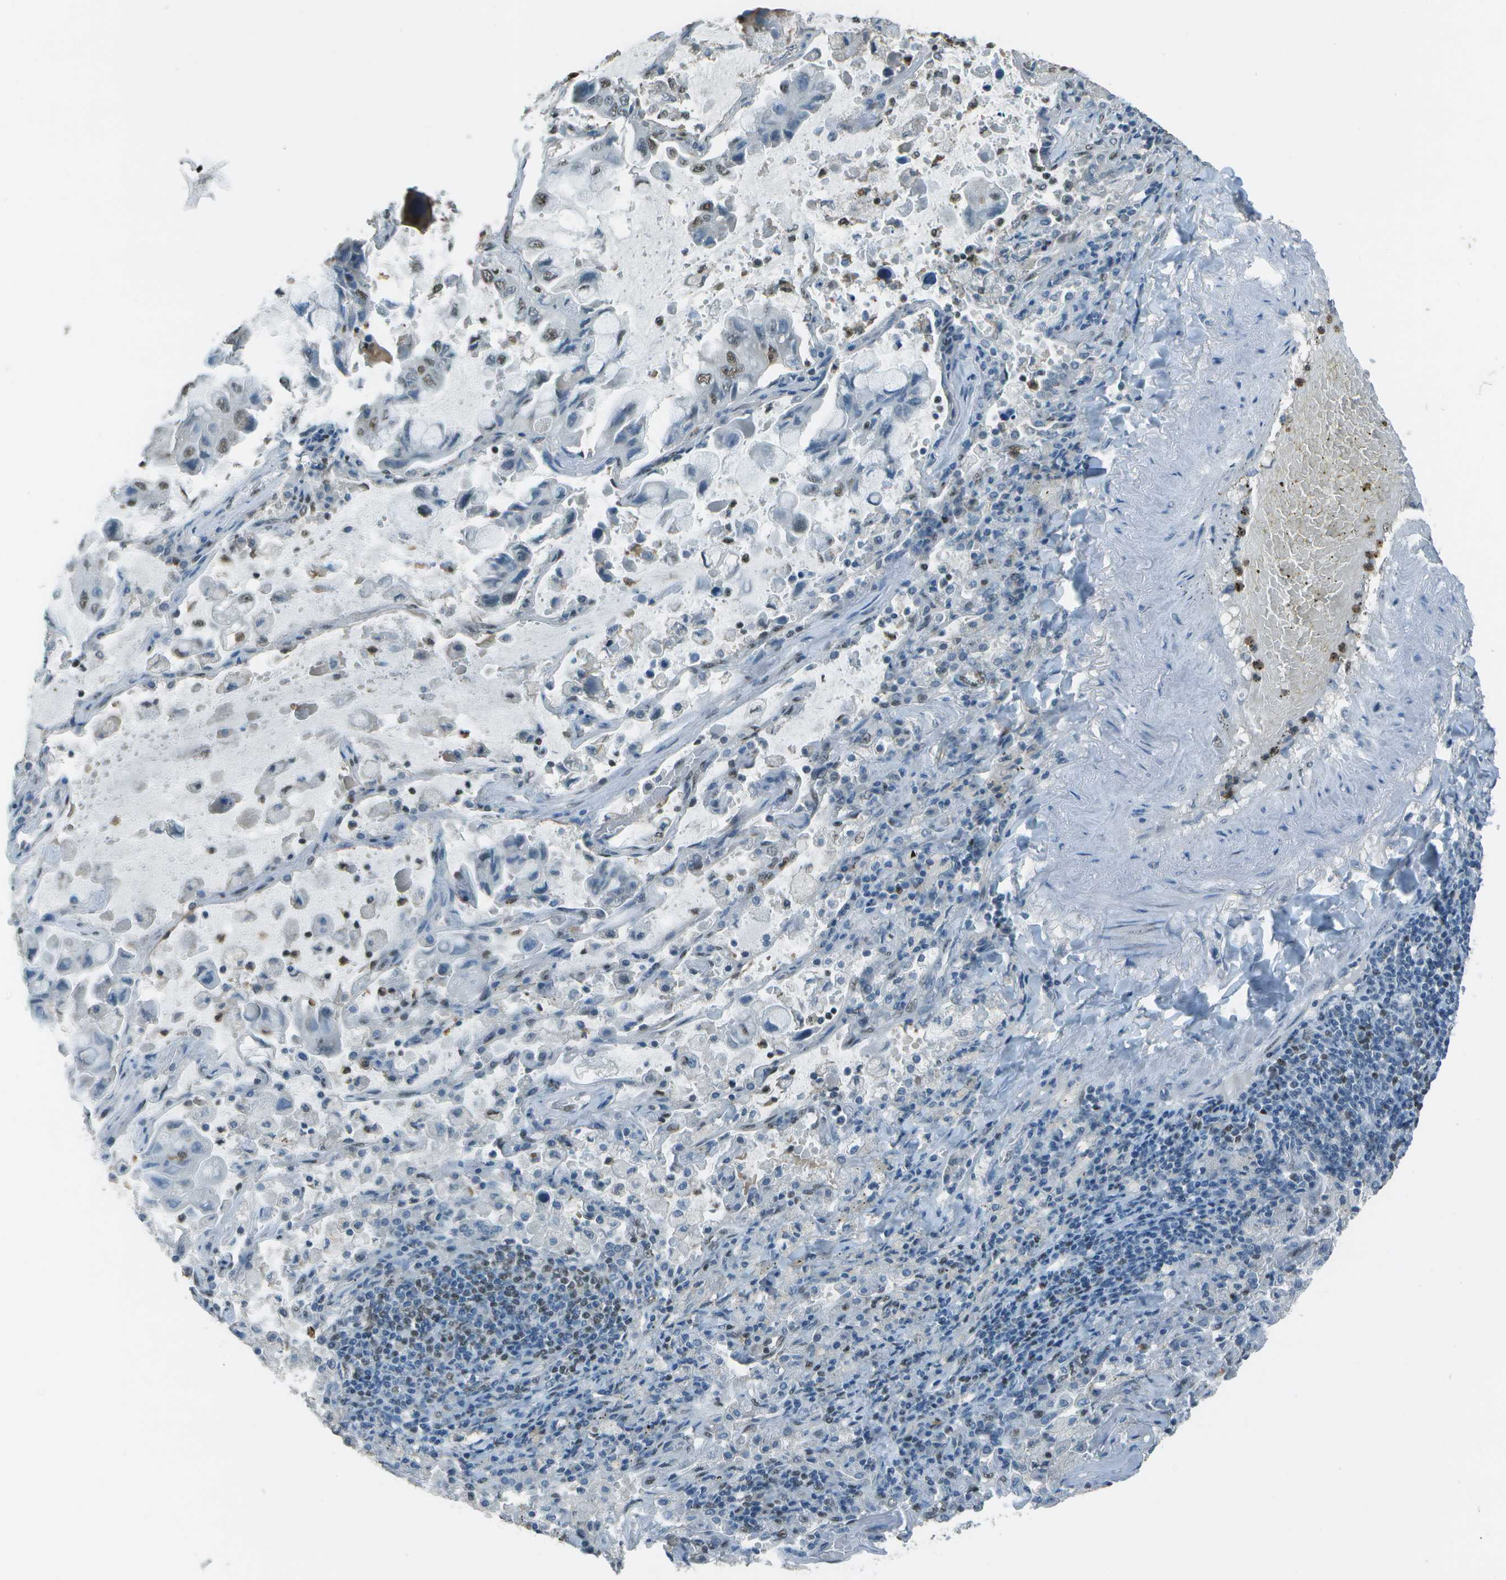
{"staining": {"intensity": "moderate", "quantity": "25%-75%", "location": "nuclear"}, "tissue": "lung cancer", "cell_type": "Tumor cells", "image_type": "cancer", "snomed": [{"axis": "morphology", "description": "Adenocarcinoma, NOS"}, {"axis": "topography", "description": "Lung"}], "caption": "This is a histology image of immunohistochemistry (IHC) staining of lung cancer, which shows moderate staining in the nuclear of tumor cells.", "gene": "DEPDC1", "patient": {"sex": "male", "age": 64}}